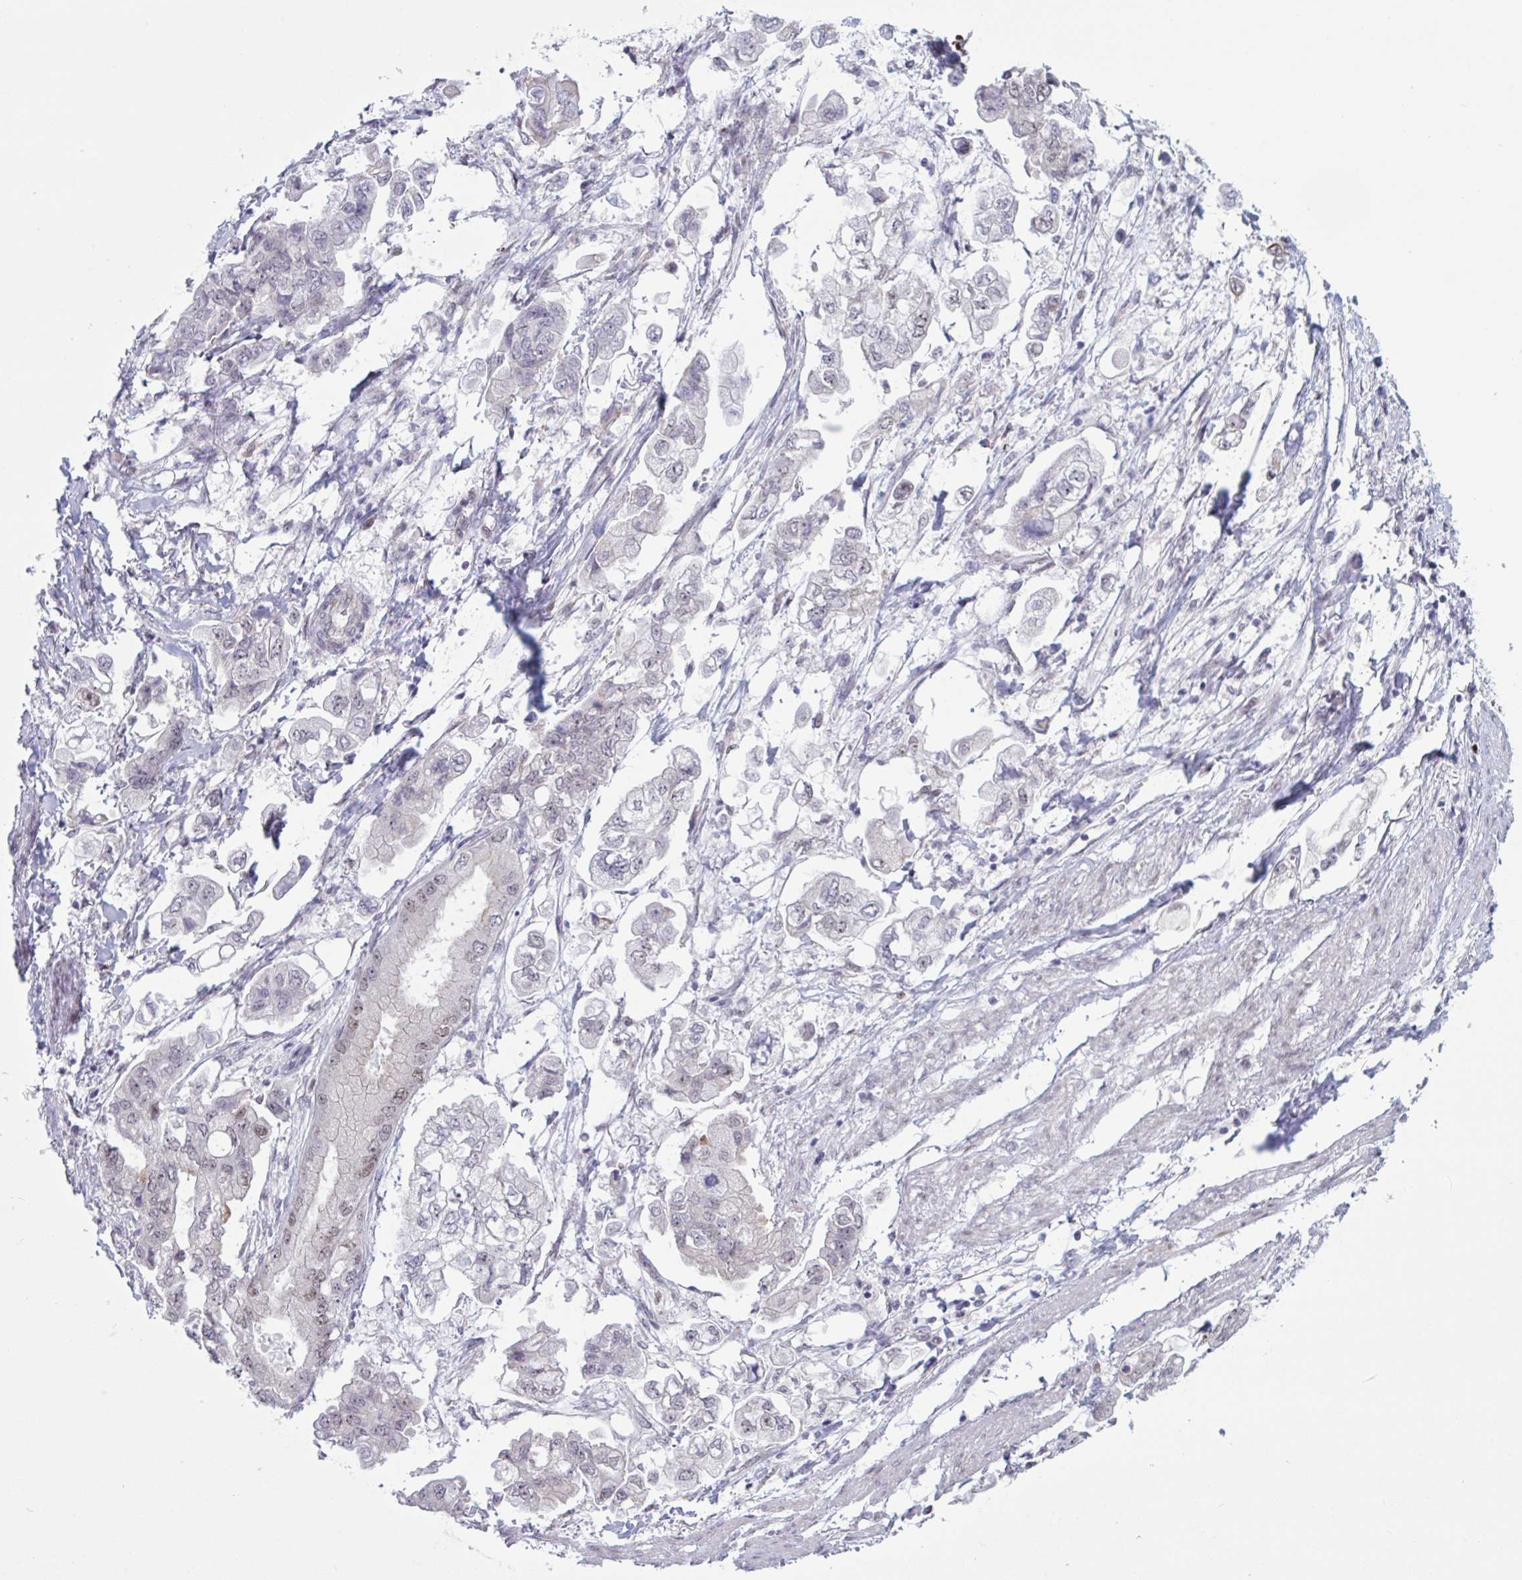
{"staining": {"intensity": "negative", "quantity": "none", "location": "none"}, "tissue": "stomach cancer", "cell_type": "Tumor cells", "image_type": "cancer", "snomed": [{"axis": "morphology", "description": "Adenocarcinoma, NOS"}, {"axis": "topography", "description": "Stomach"}], "caption": "Immunohistochemistry (IHC) micrograph of stomach cancer stained for a protein (brown), which exhibits no positivity in tumor cells.", "gene": "PRMT6", "patient": {"sex": "male", "age": 62}}